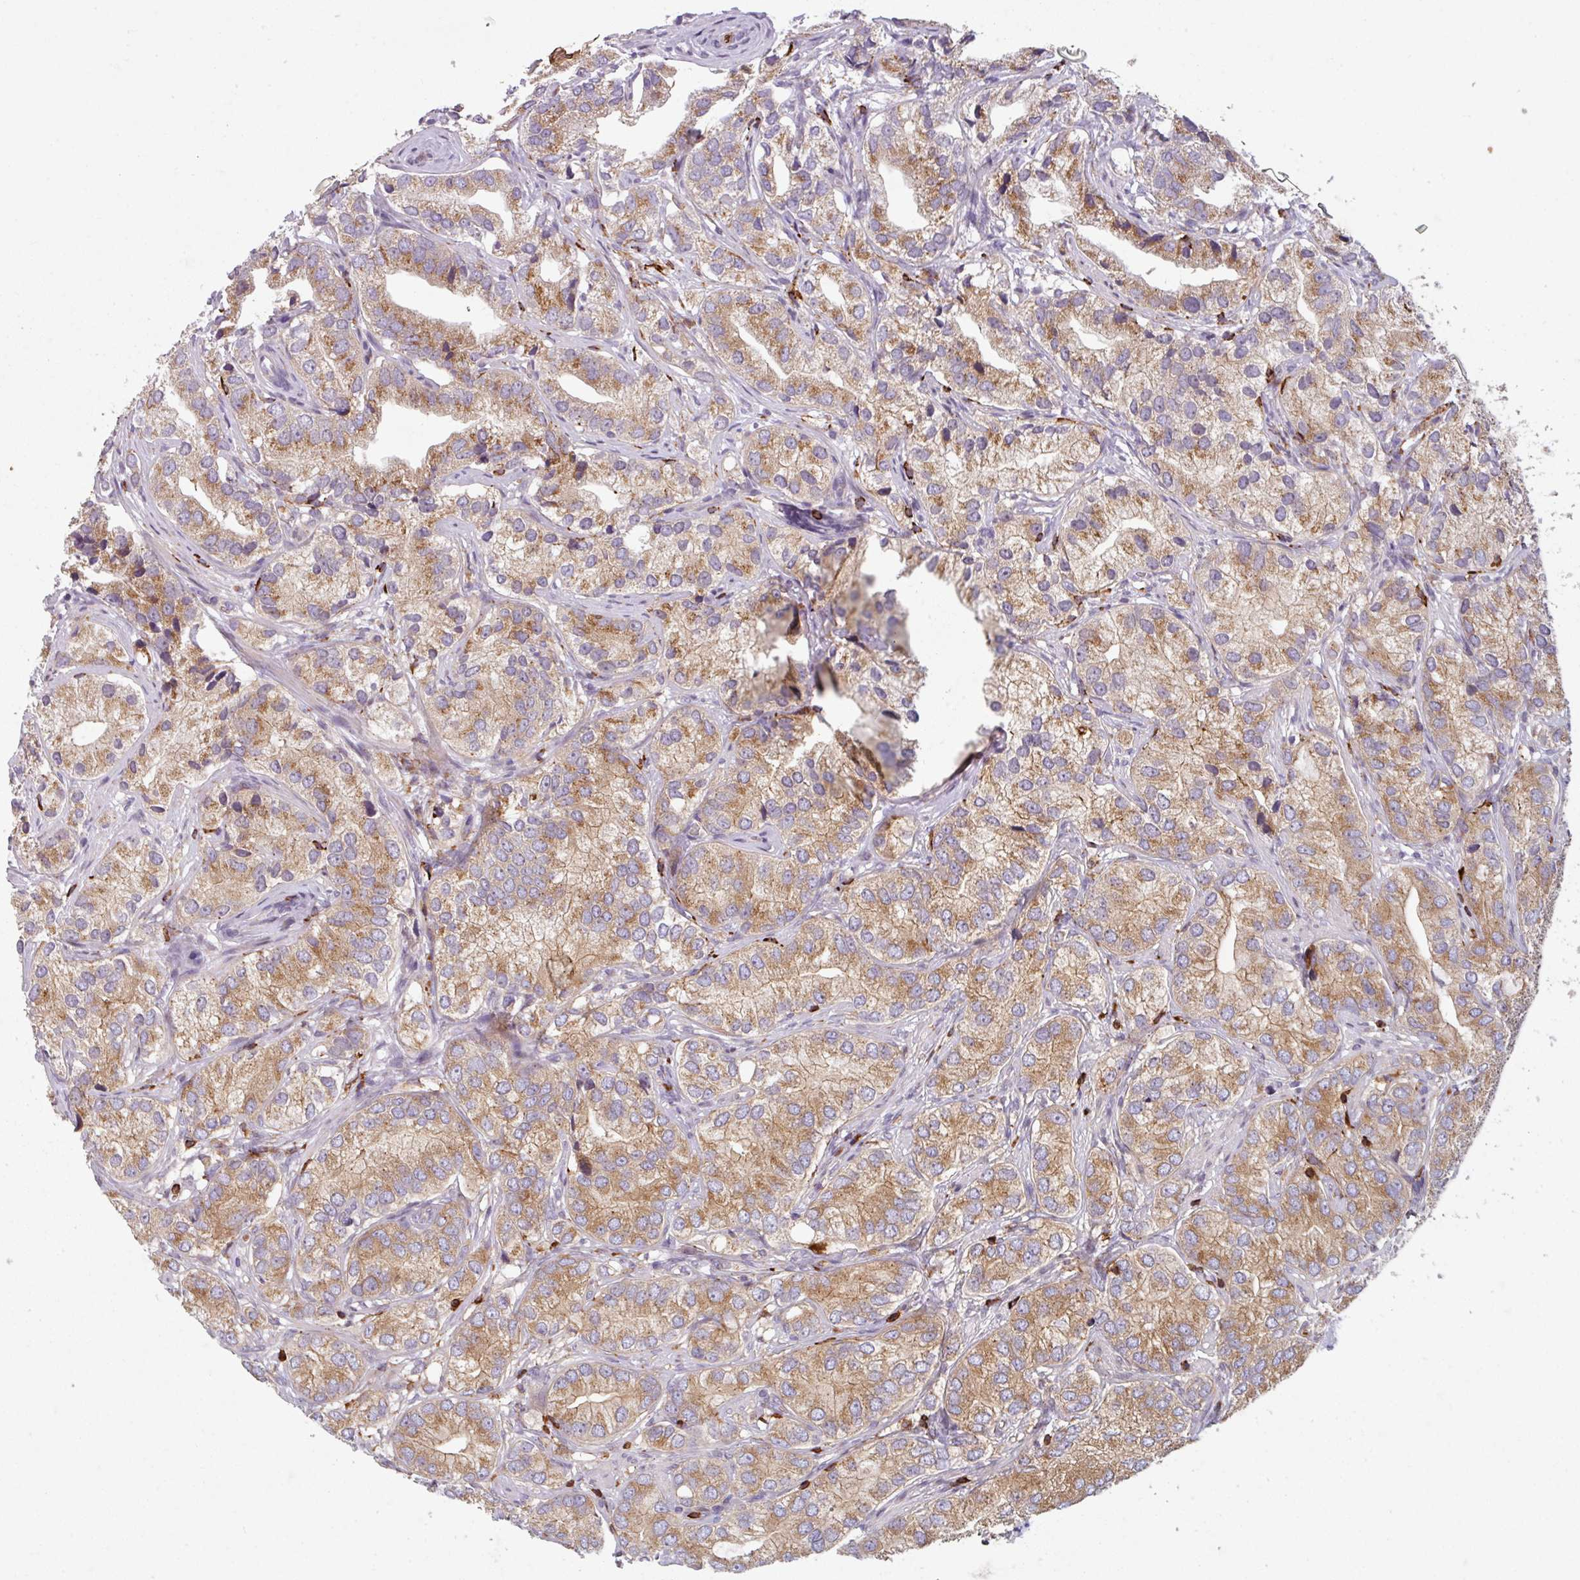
{"staining": {"intensity": "moderate", "quantity": ">75%", "location": "cytoplasmic/membranous"}, "tissue": "prostate cancer", "cell_type": "Tumor cells", "image_type": "cancer", "snomed": [{"axis": "morphology", "description": "Adenocarcinoma, High grade"}, {"axis": "topography", "description": "Prostate"}], "caption": "This micrograph demonstrates IHC staining of prostate adenocarcinoma (high-grade), with medium moderate cytoplasmic/membranous positivity in about >75% of tumor cells.", "gene": "NEDD9", "patient": {"sex": "male", "age": 82}}